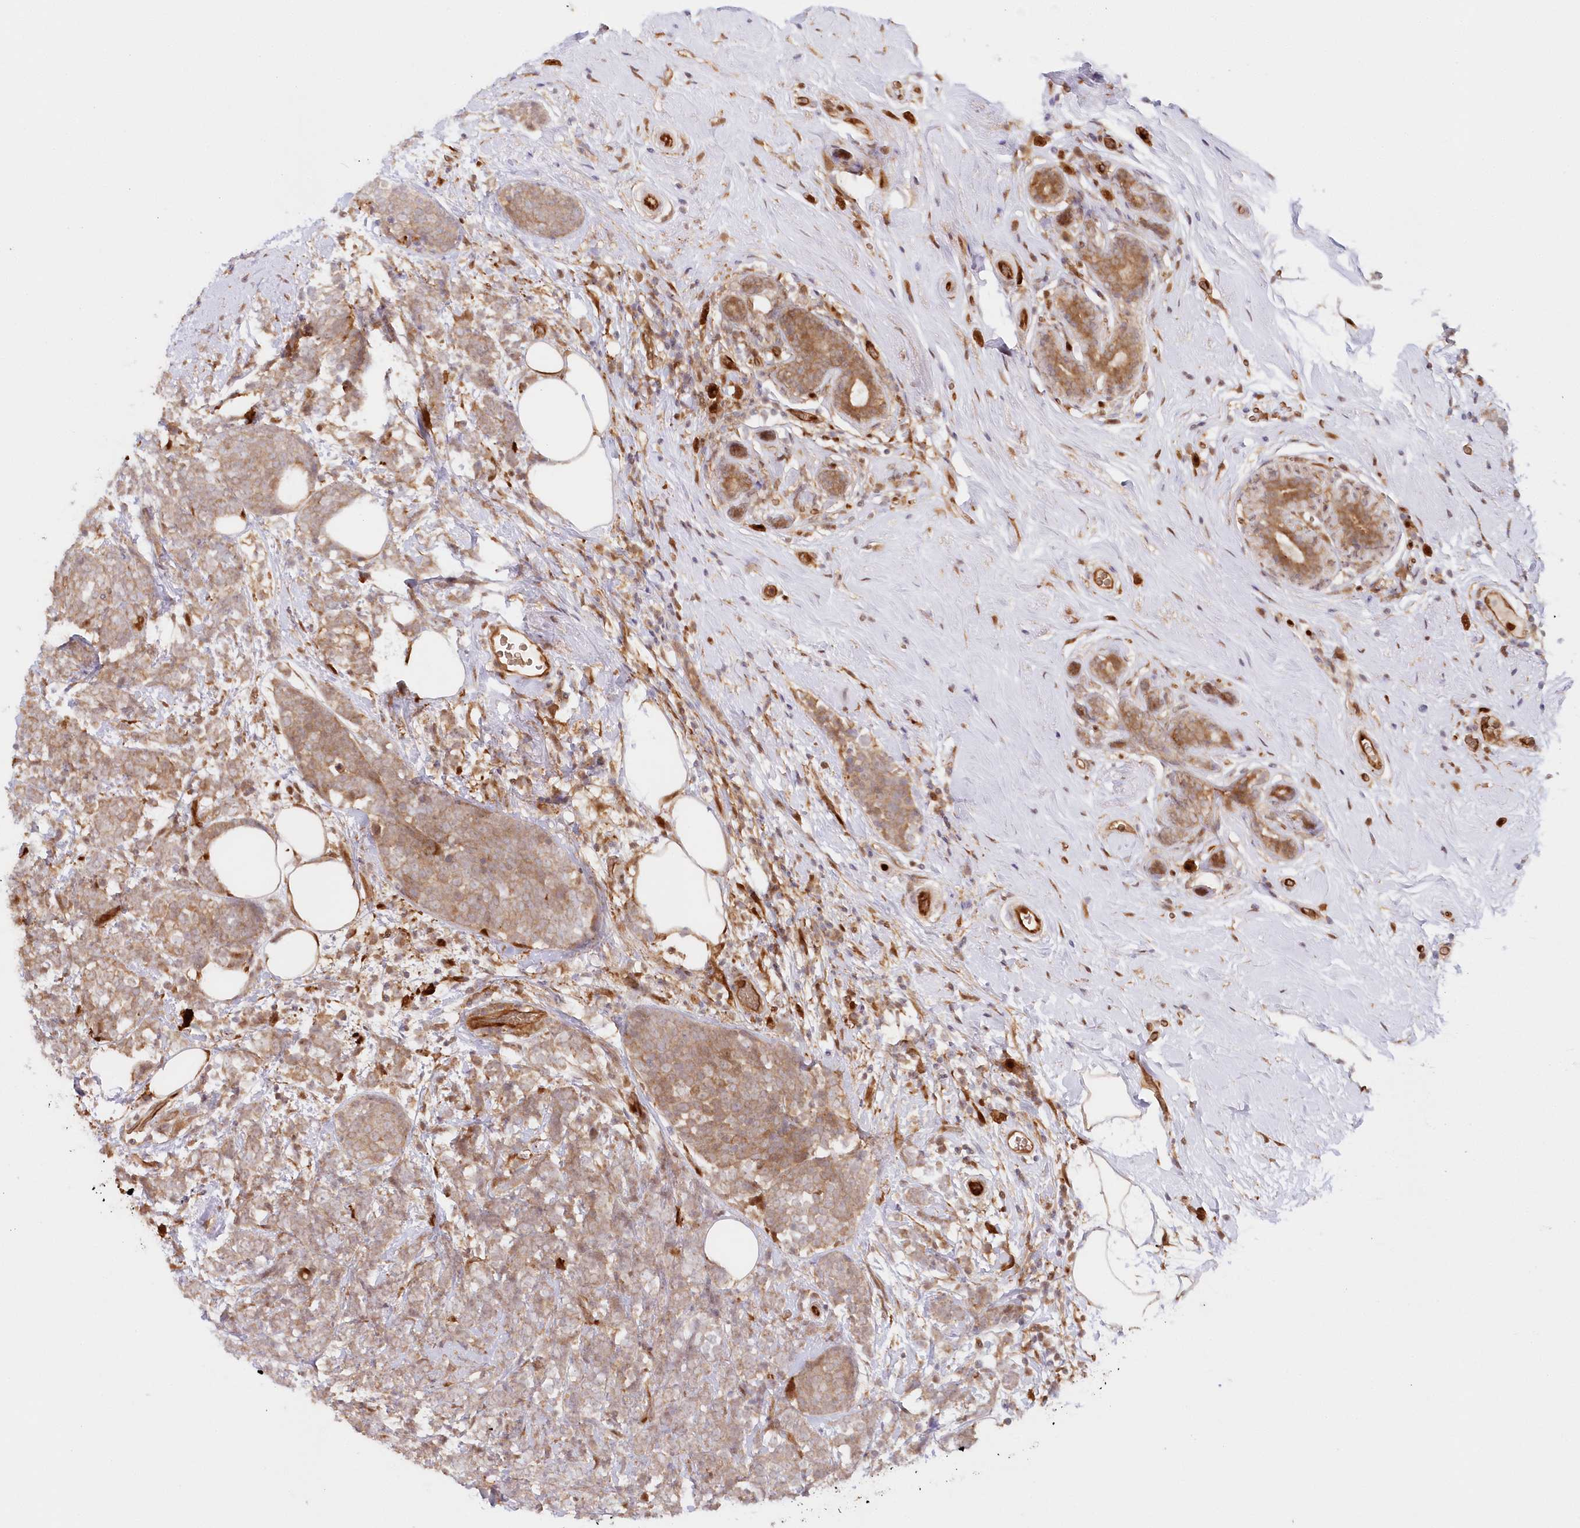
{"staining": {"intensity": "moderate", "quantity": ">75%", "location": "cytoplasmic/membranous"}, "tissue": "breast cancer", "cell_type": "Tumor cells", "image_type": "cancer", "snomed": [{"axis": "morphology", "description": "Lobular carcinoma"}, {"axis": "topography", "description": "Breast"}], "caption": "This is an image of immunohistochemistry staining of lobular carcinoma (breast), which shows moderate expression in the cytoplasmic/membranous of tumor cells.", "gene": "GBE1", "patient": {"sex": "female", "age": 58}}